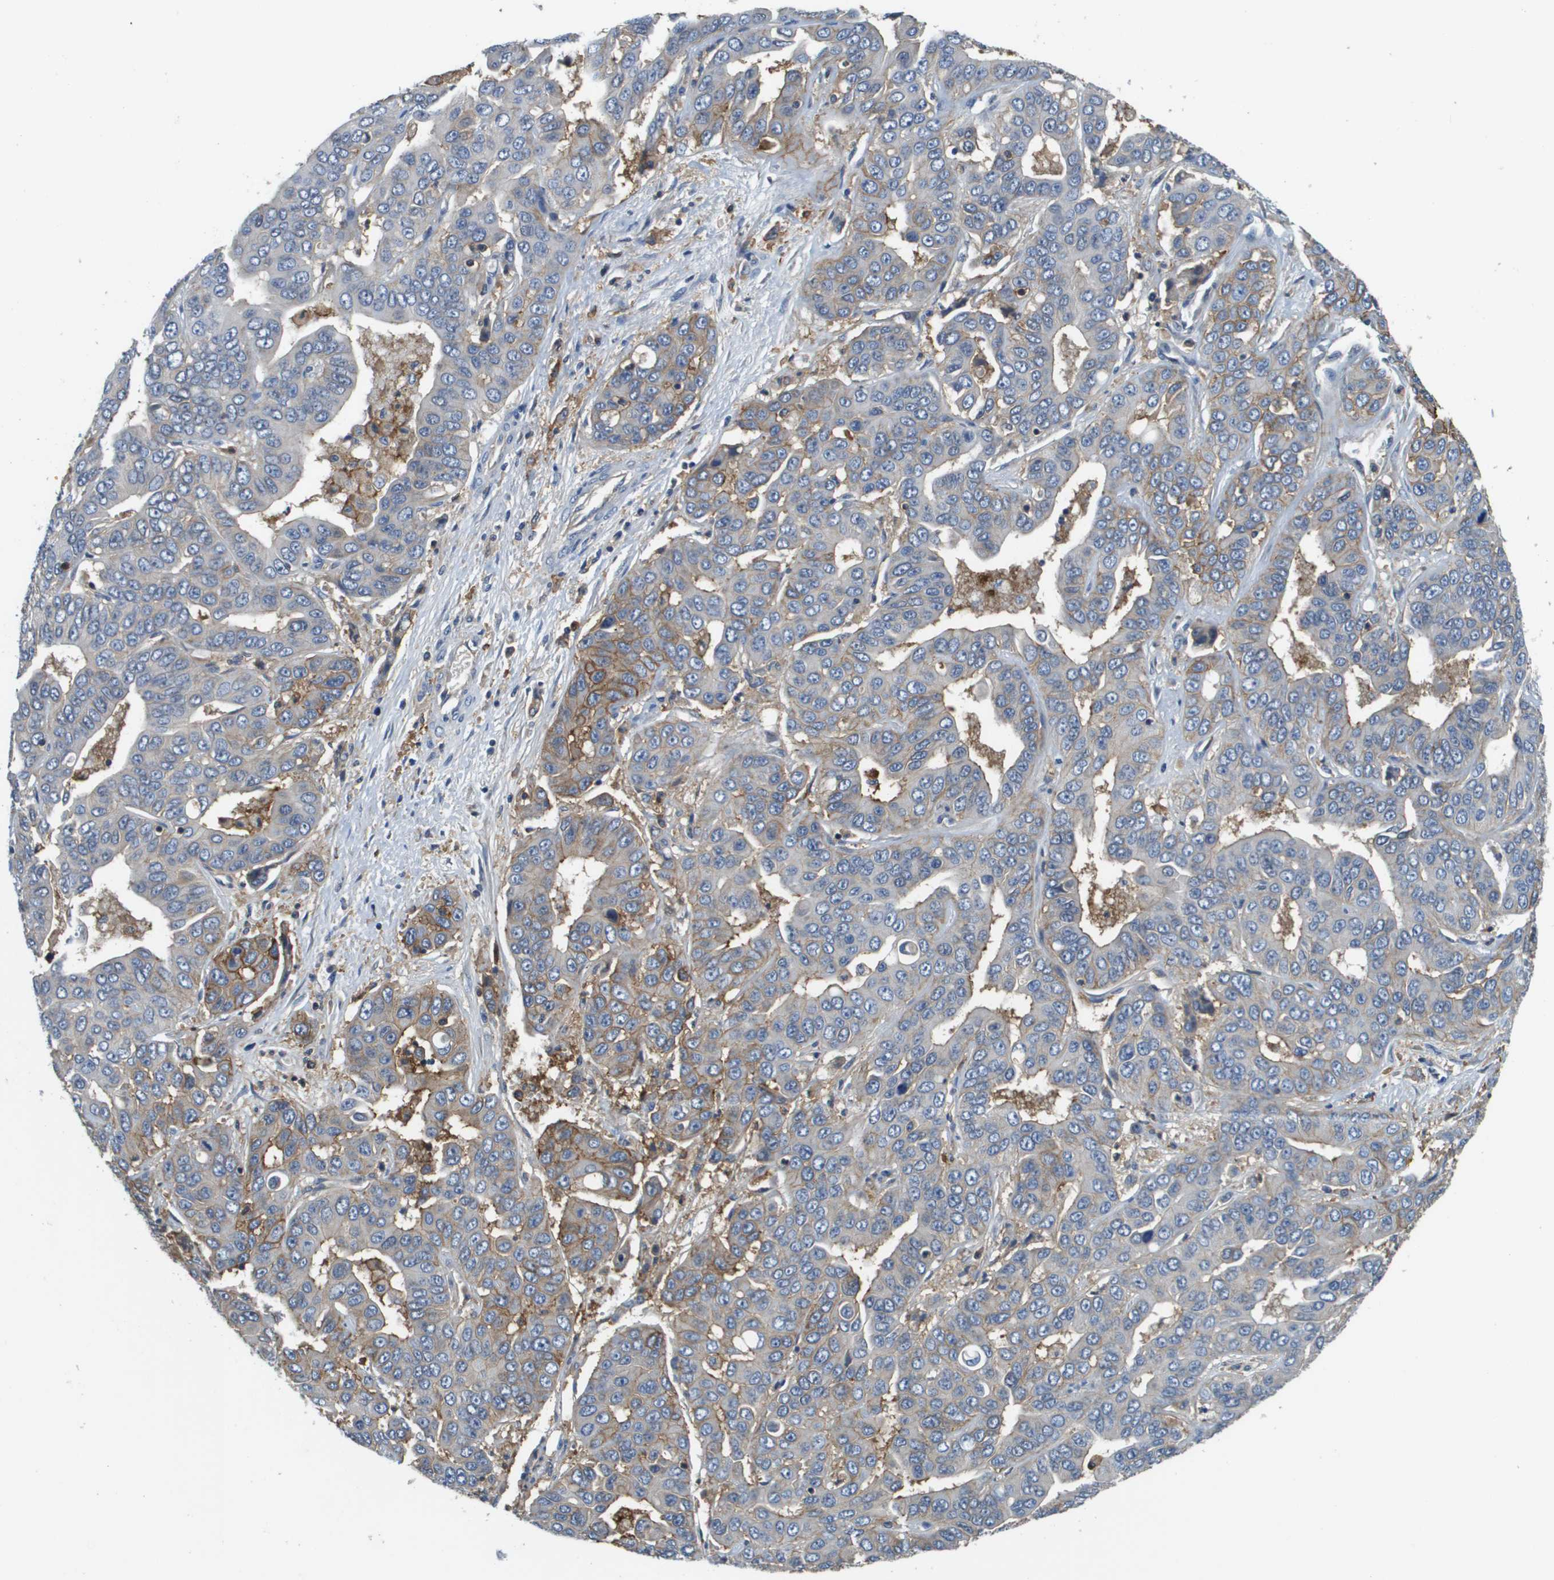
{"staining": {"intensity": "weak", "quantity": "<25%", "location": "cytoplasmic/membranous"}, "tissue": "liver cancer", "cell_type": "Tumor cells", "image_type": "cancer", "snomed": [{"axis": "morphology", "description": "Cholangiocarcinoma"}, {"axis": "topography", "description": "Liver"}], "caption": "An IHC micrograph of liver cholangiocarcinoma is shown. There is no staining in tumor cells of liver cholangiocarcinoma.", "gene": "SLC16A3", "patient": {"sex": "female", "age": 52}}